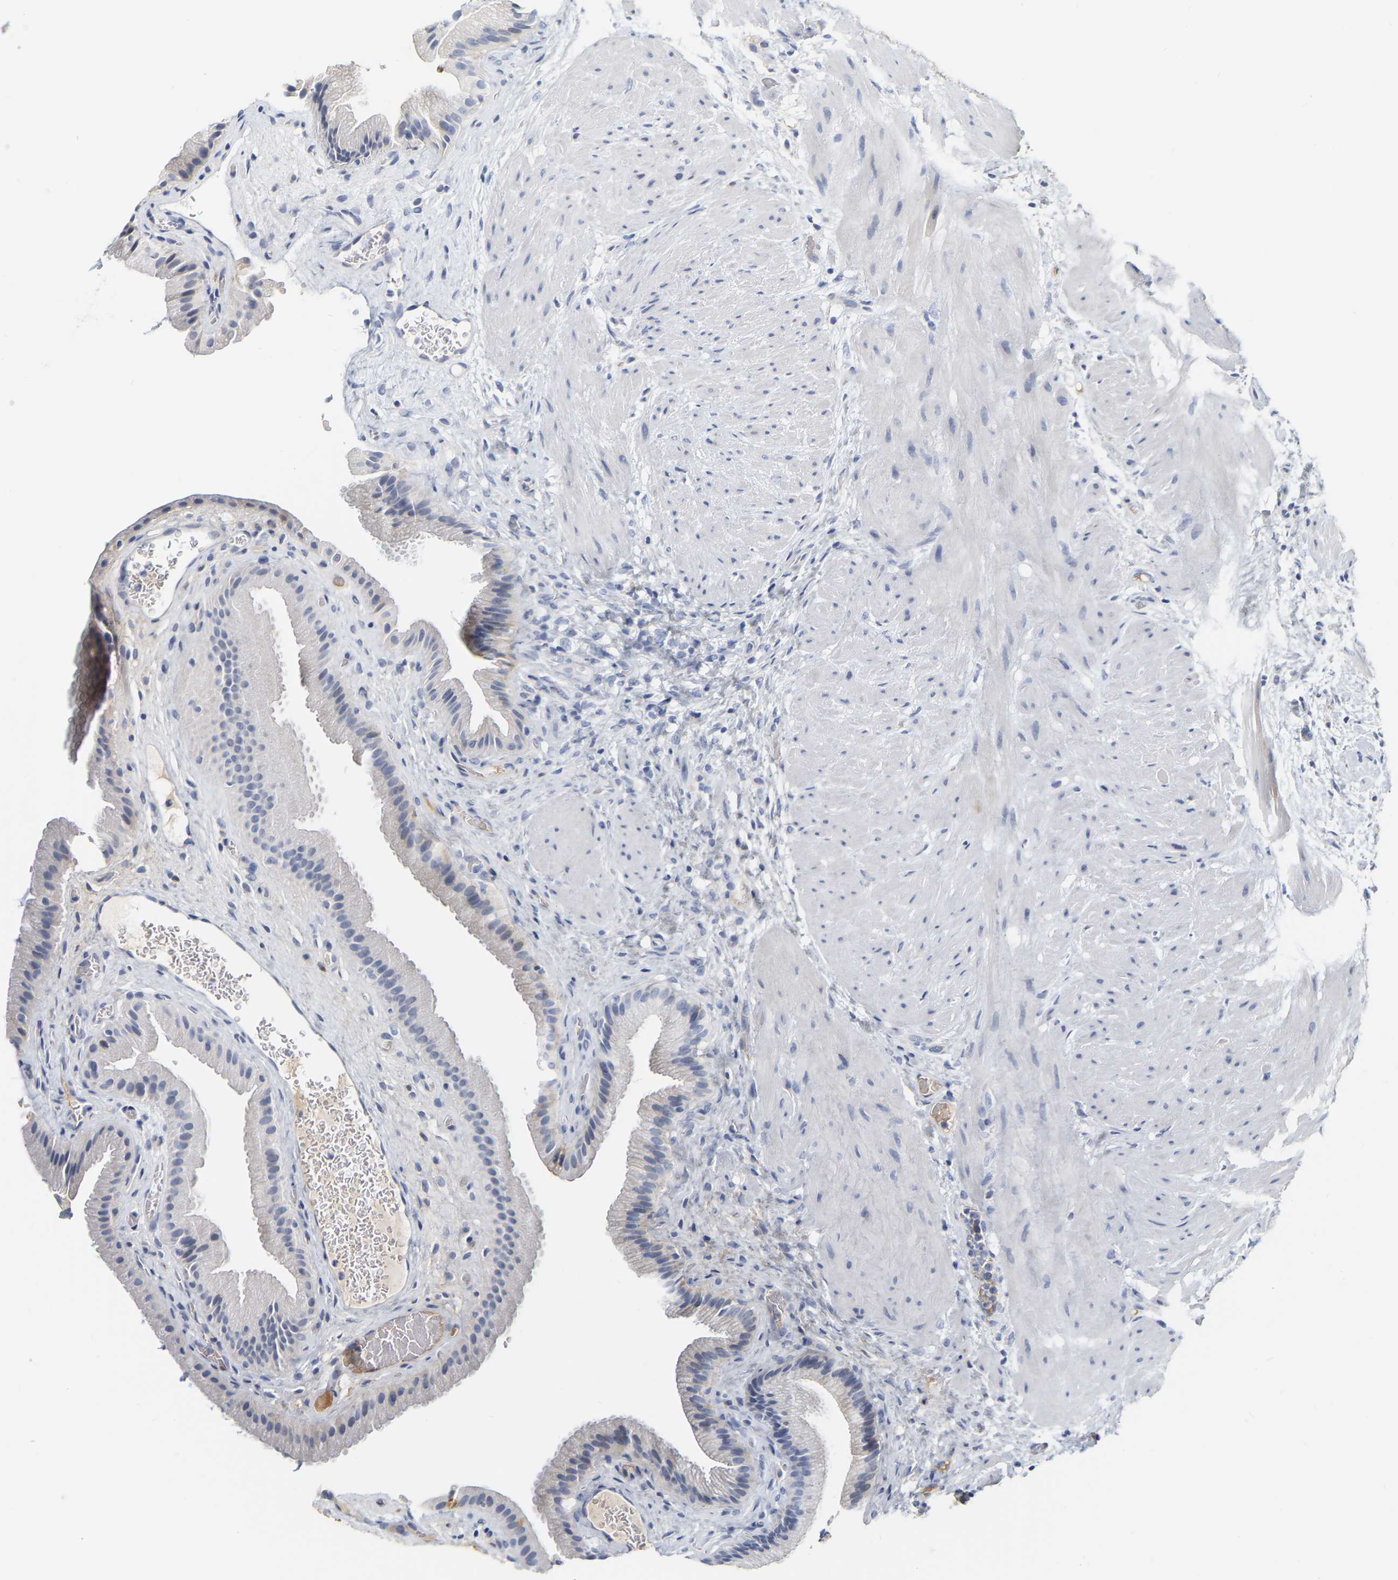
{"staining": {"intensity": "negative", "quantity": "none", "location": "none"}, "tissue": "gallbladder", "cell_type": "Glandular cells", "image_type": "normal", "snomed": [{"axis": "morphology", "description": "Normal tissue, NOS"}, {"axis": "topography", "description": "Gallbladder"}], "caption": "Benign gallbladder was stained to show a protein in brown. There is no significant staining in glandular cells.", "gene": "GNAS", "patient": {"sex": "male", "age": 49}}